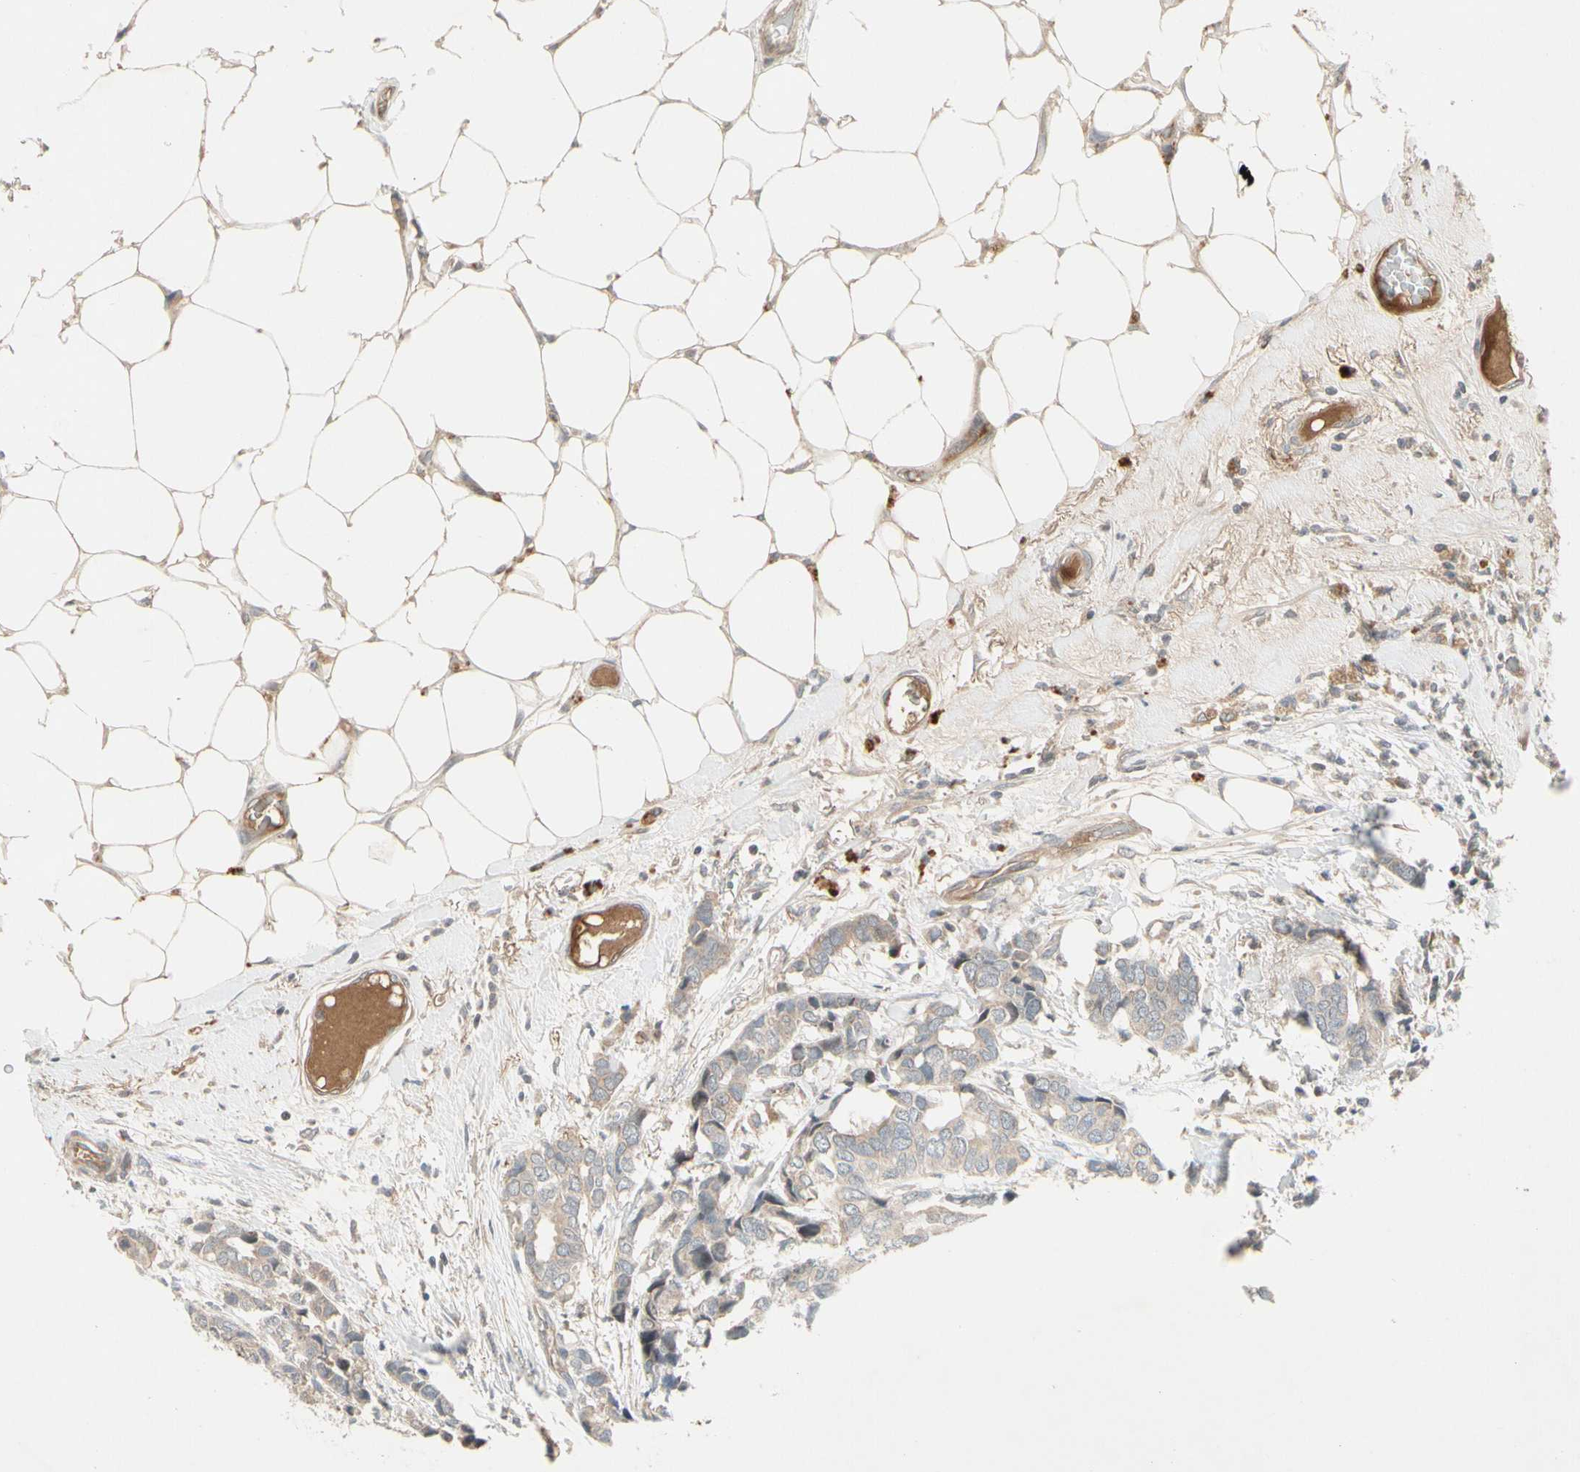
{"staining": {"intensity": "weak", "quantity": ">75%", "location": "cytoplasmic/membranous"}, "tissue": "breast cancer", "cell_type": "Tumor cells", "image_type": "cancer", "snomed": [{"axis": "morphology", "description": "Duct carcinoma"}, {"axis": "topography", "description": "Breast"}], "caption": "DAB immunohistochemical staining of human breast cancer shows weak cytoplasmic/membranous protein staining in approximately >75% of tumor cells. Nuclei are stained in blue.", "gene": "ICAM5", "patient": {"sex": "female", "age": 87}}